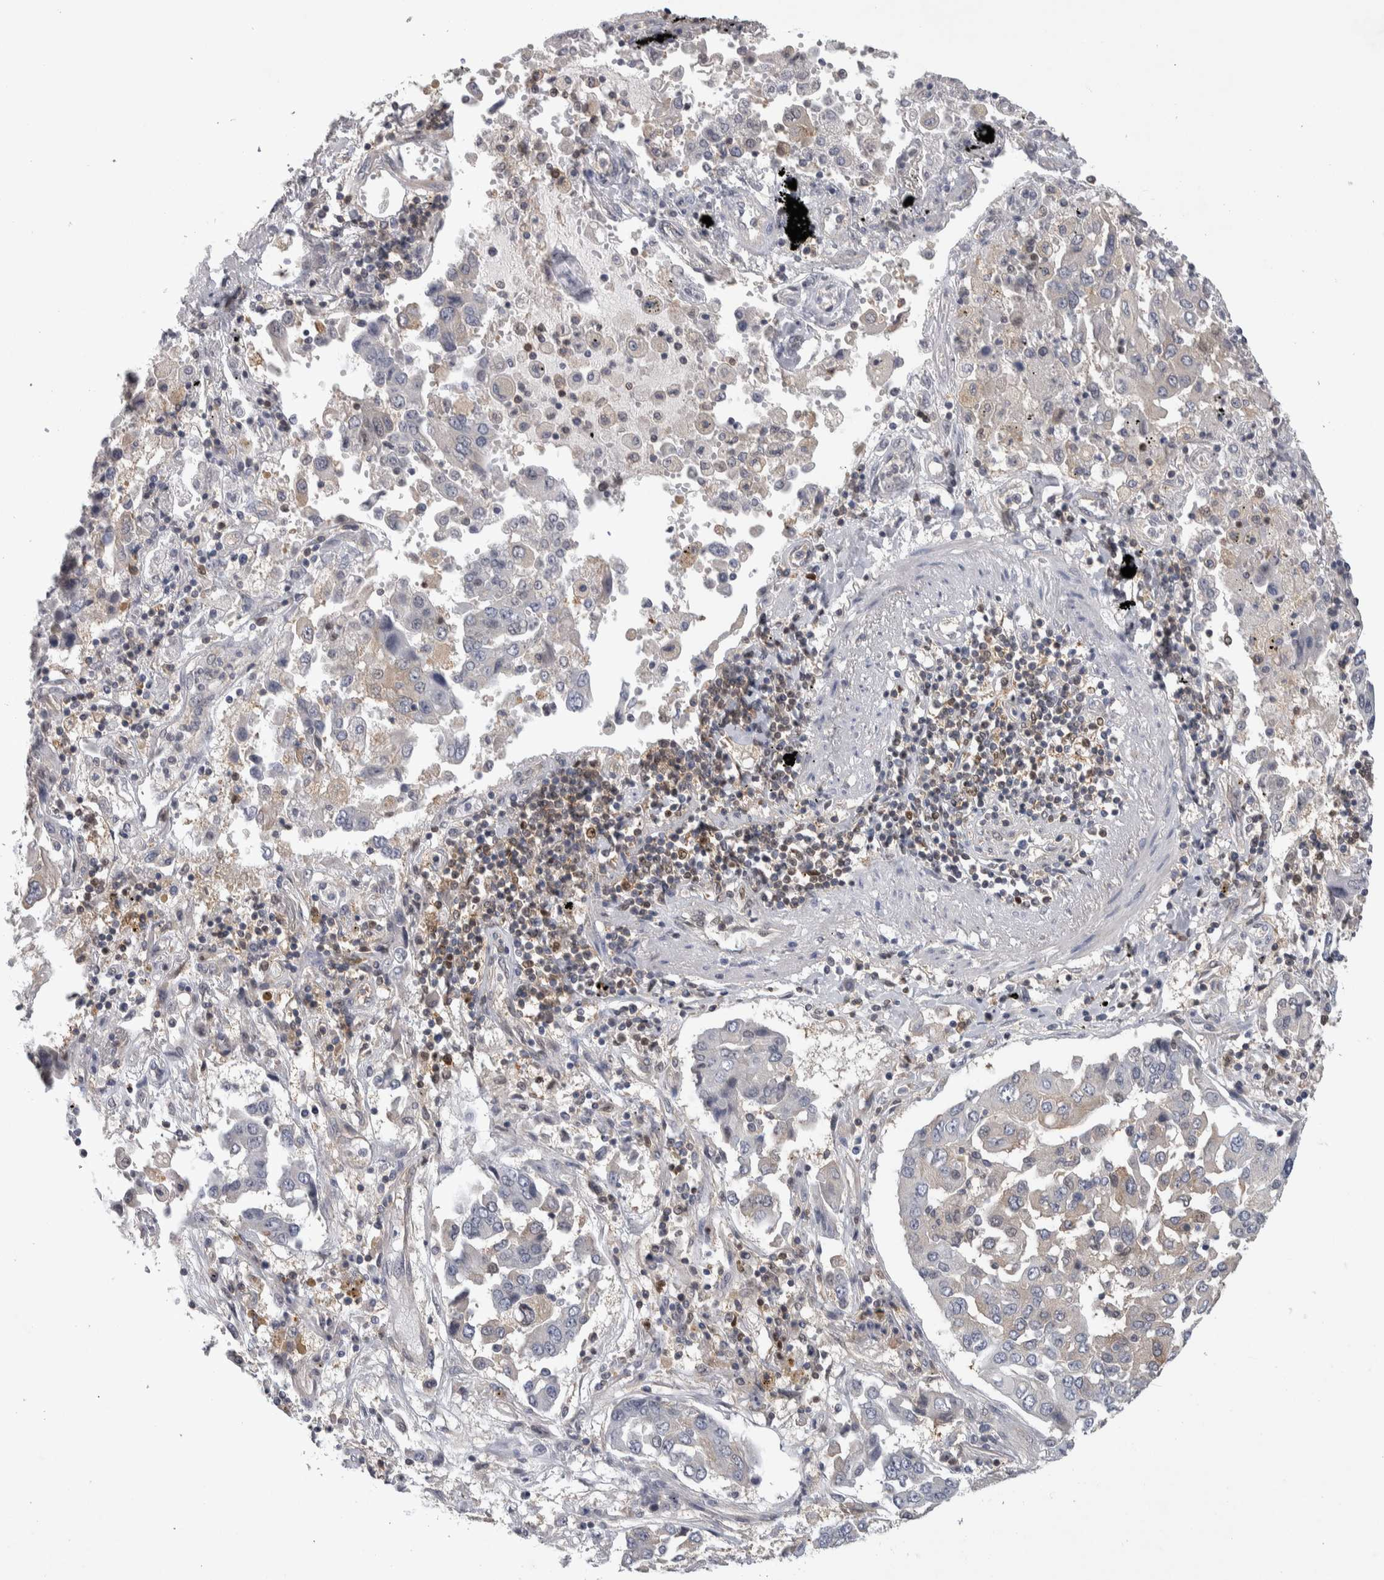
{"staining": {"intensity": "weak", "quantity": "<25%", "location": "cytoplasmic/membranous"}, "tissue": "lung cancer", "cell_type": "Tumor cells", "image_type": "cancer", "snomed": [{"axis": "morphology", "description": "Adenocarcinoma, NOS"}, {"axis": "topography", "description": "Lung"}], "caption": "IHC histopathology image of neoplastic tissue: human lung cancer (adenocarcinoma) stained with DAB shows no significant protein positivity in tumor cells.", "gene": "NFKB2", "patient": {"sex": "female", "age": 65}}